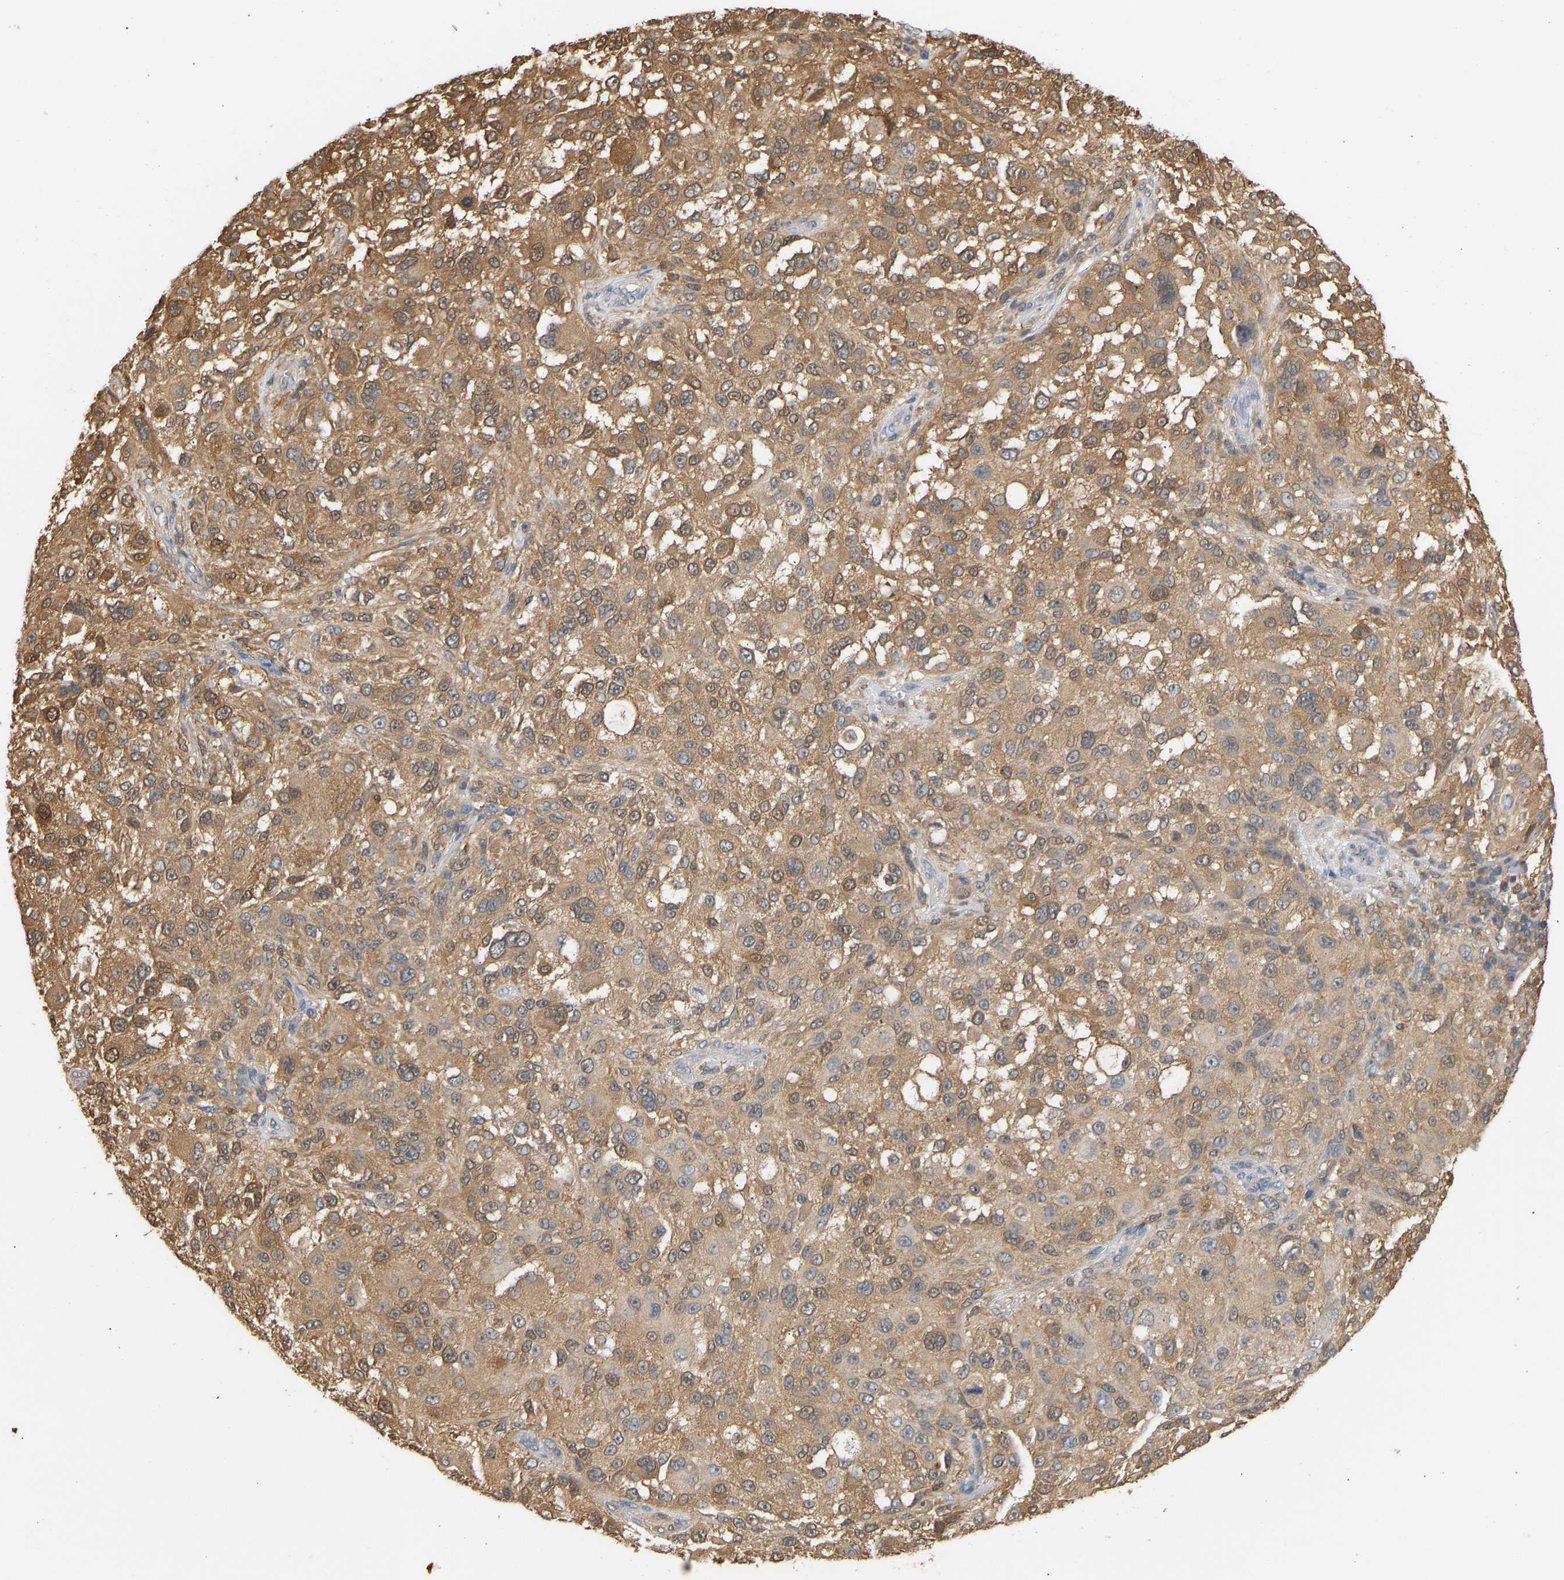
{"staining": {"intensity": "moderate", "quantity": ">75%", "location": "cytoplasmic/membranous"}, "tissue": "melanoma", "cell_type": "Tumor cells", "image_type": "cancer", "snomed": [{"axis": "morphology", "description": "Necrosis, NOS"}, {"axis": "morphology", "description": "Malignant melanoma, NOS"}, {"axis": "topography", "description": "Skin"}], "caption": "A photomicrograph showing moderate cytoplasmic/membranous staining in approximately >75% of tumor cells in melanoma, as visualized by brown immunohistochemical staining.", "gene": "ENO1", "patient": {"sex": "female", "age": 87}}